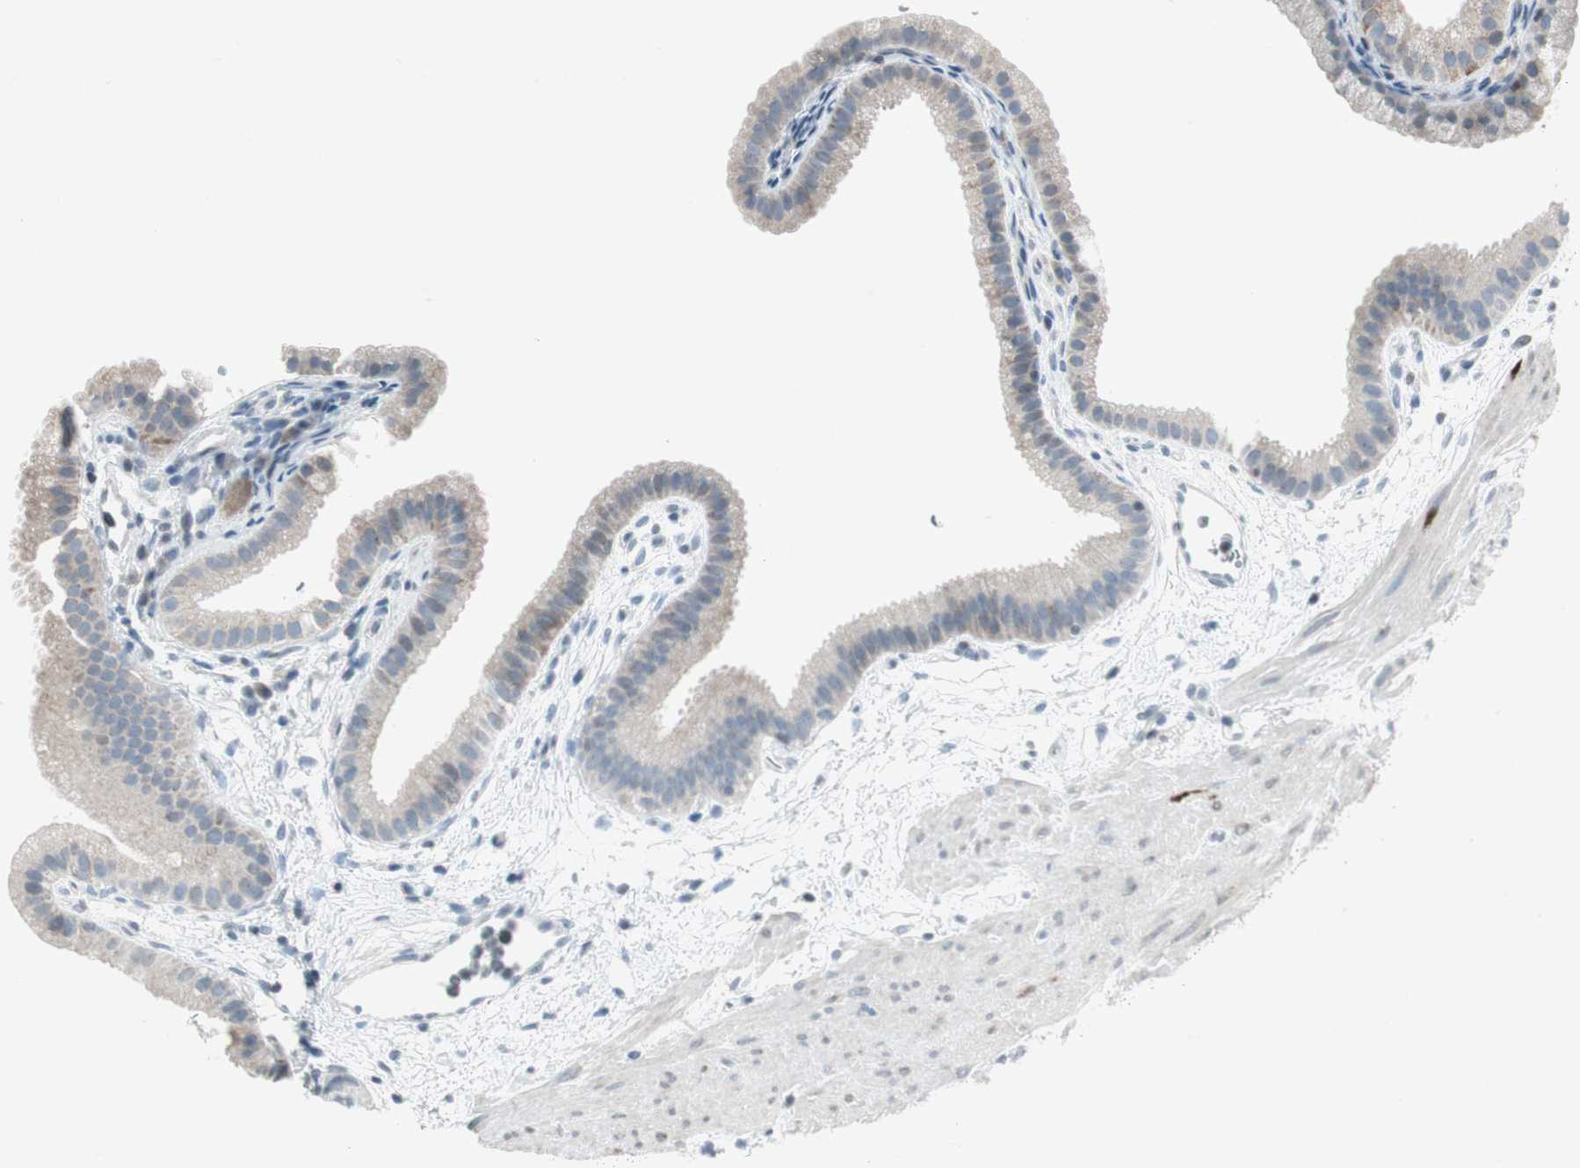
{"staining": {"intensity": "weak", "quantity": "25%-75%", "location": "cytoplasmic/membranous"}, "tissue": "gallbladder", "cell_type": "Glandular cells", "image_type": "normal", "snomed": [{"axis": "morphology", "description": "Normal tissue, NOS"}, {"axis": "topography", "description": "Gallbladder"}], "caption": "Immunohistochemical staining of normal gallbladder exhibits 25%-75% levels of weak cytoplasmic/membranous protein positivity in about 25%-75% of glandular cells.", "gene": "ARG2", "patient": {"sex": "female", "age": 64}}